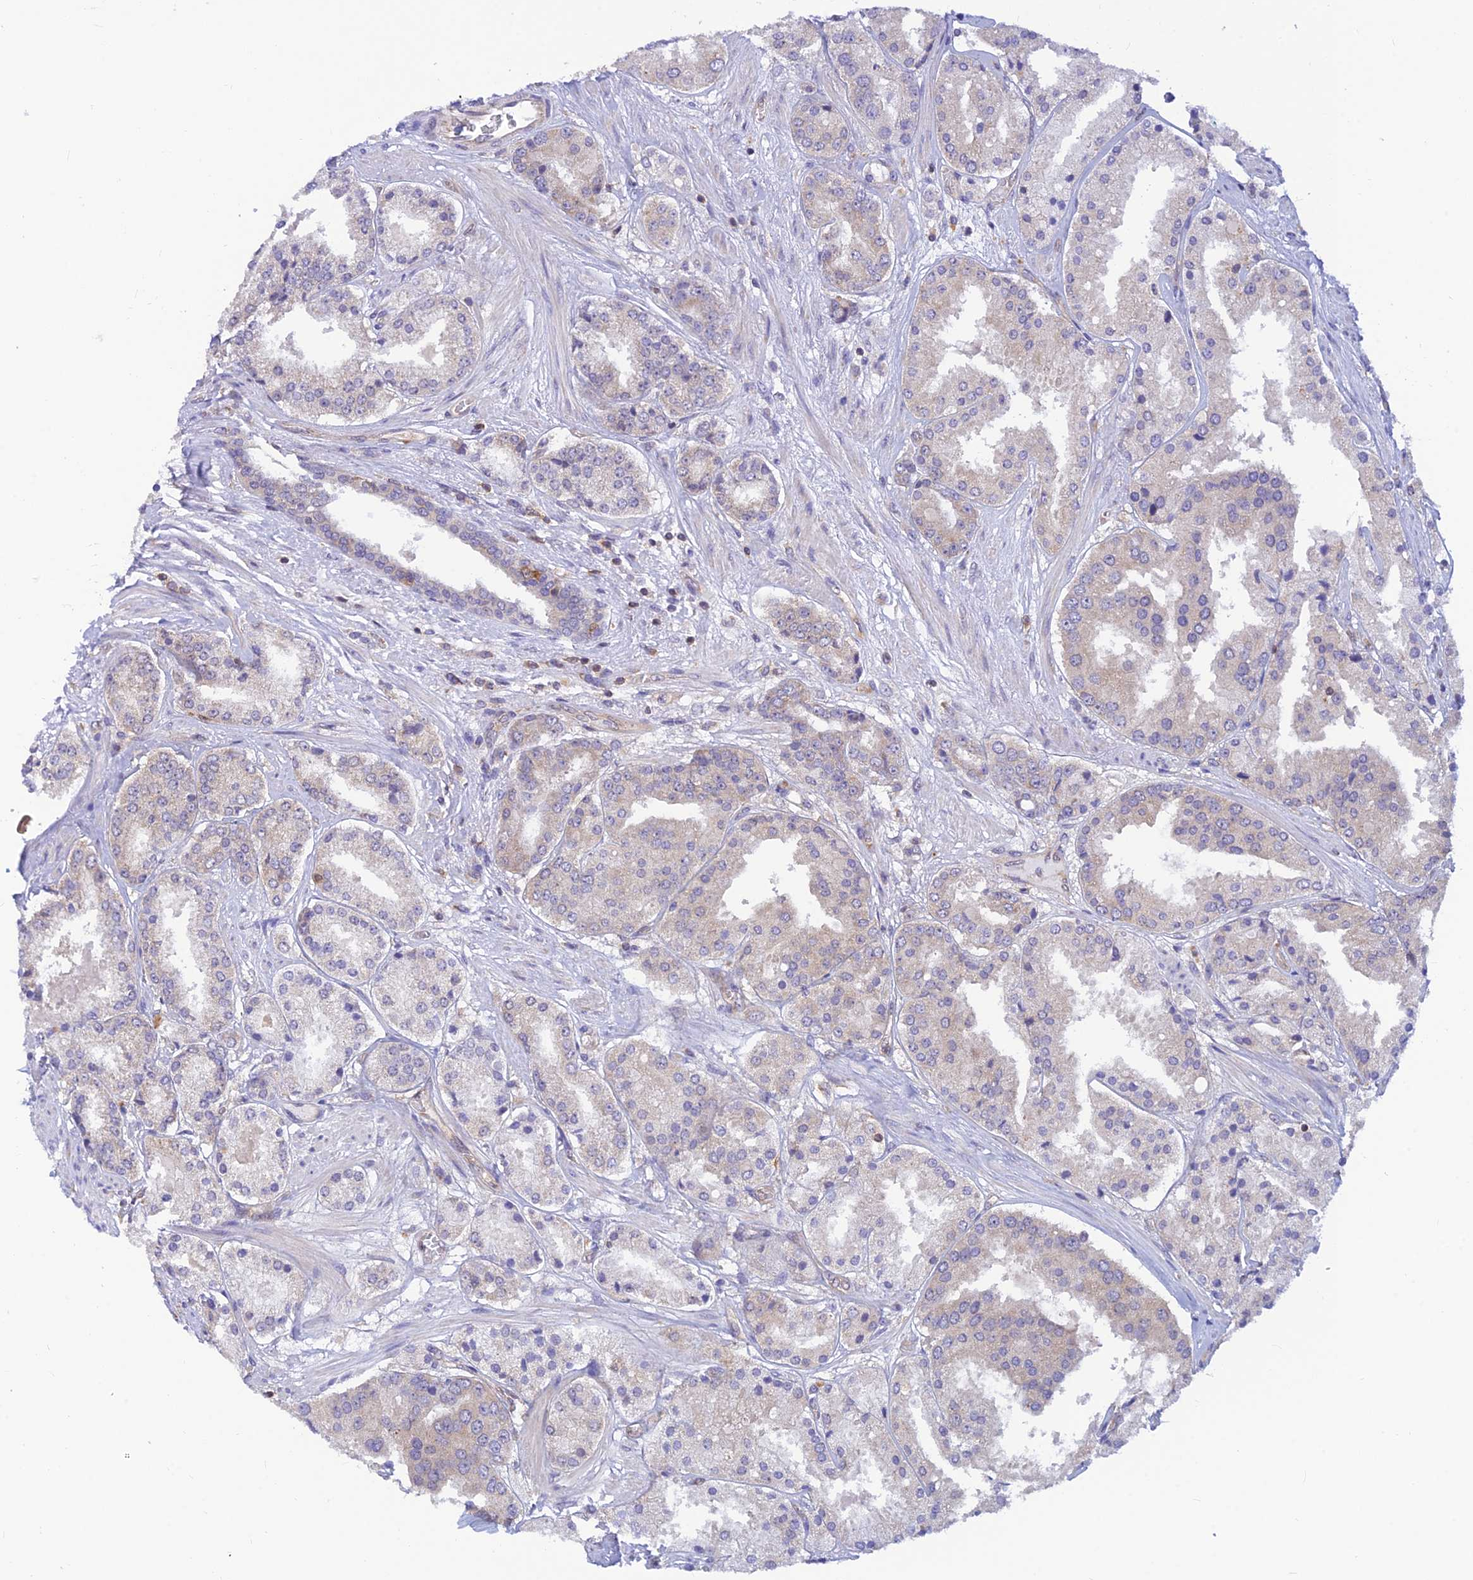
{"staining": {"intensity": "negative", "quantity": "none", "location": "none"}, "tissue": "prostate cancer", "cell_type": "Tumor cells", "image_type": "cancer", "snomed": [{"axis": "morphology", "description": "Adenocarcinoma, High grade"}, {"axis": "topography", "description": "Prostate"}], "caption": "DAB immunohistochemical staining of prostate cancer shows no significant positivity in tumor cells.", "gene": "LYSMD2", "patient": {"sex": "male", "age": 63}}